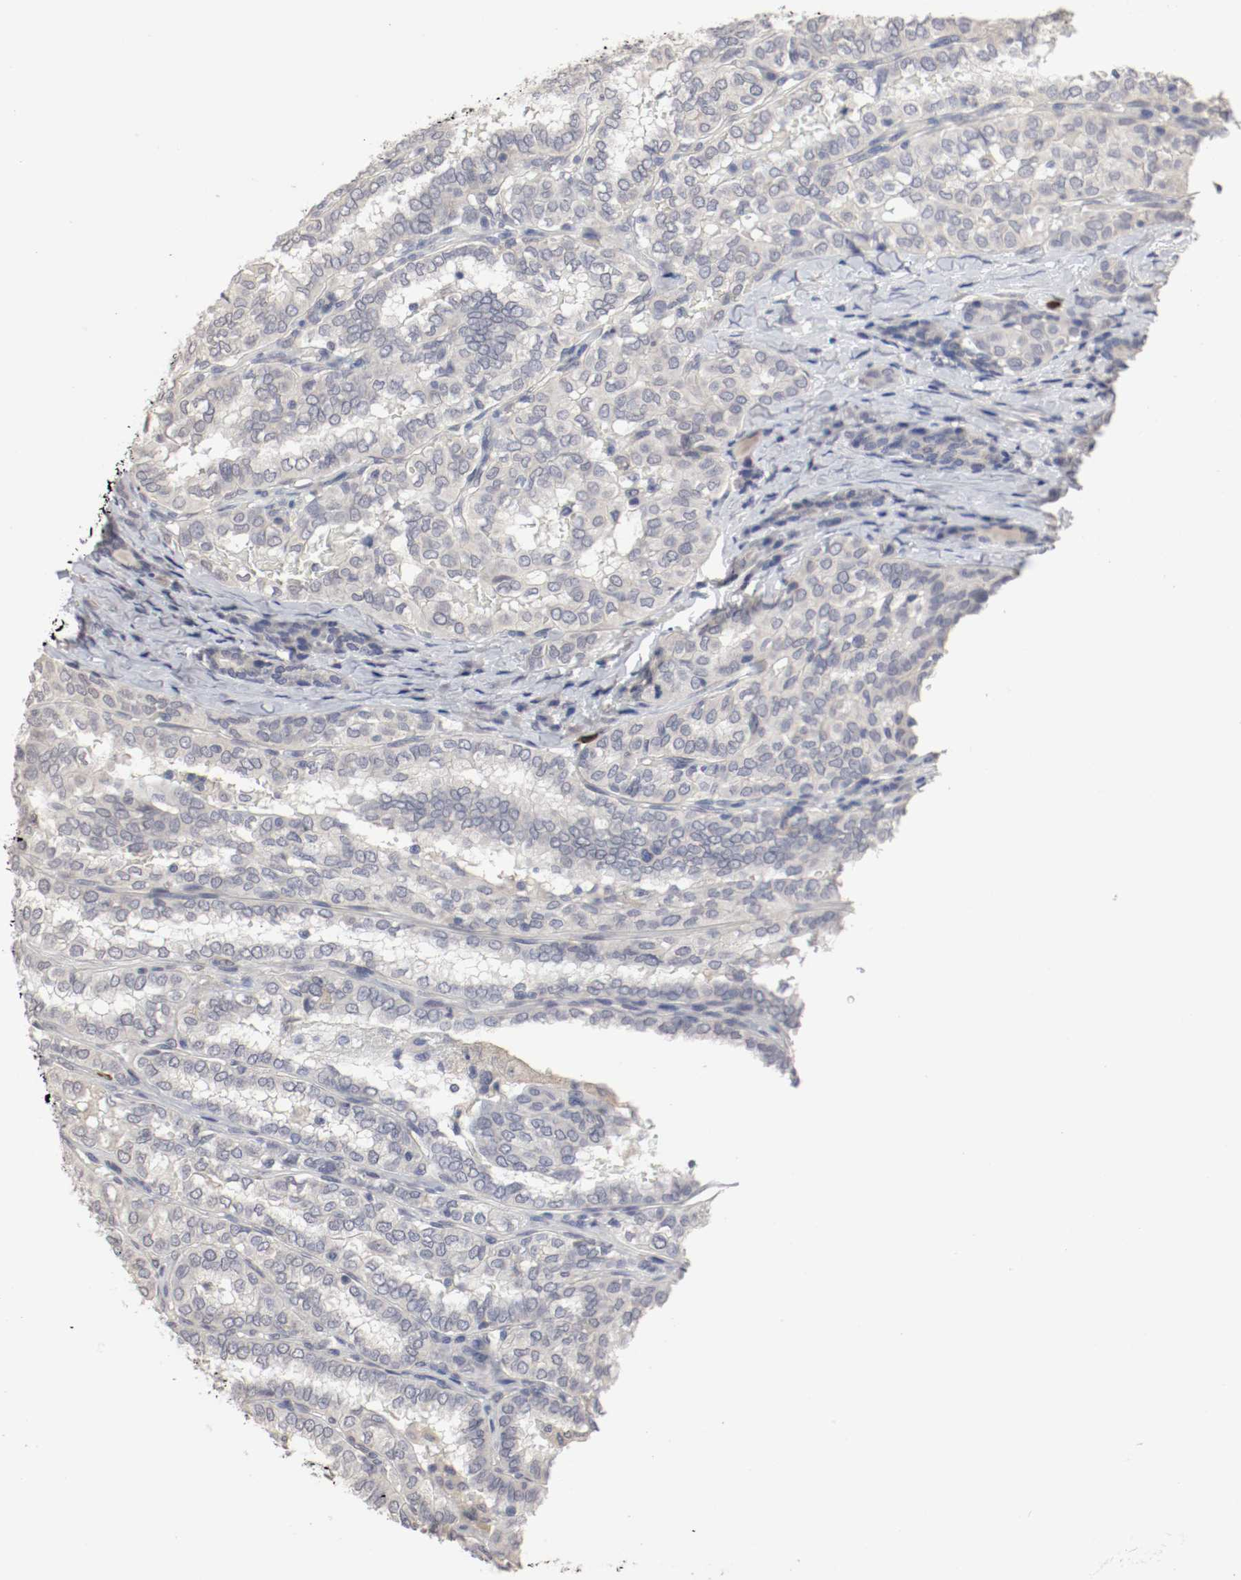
{"staining": {"intensity": "negative", "quantity": "none", "location": "none"}, "tissue": "thyroid cancer", "cell_type": "Tumor cells", "image_type": "cancer", "snomed": [{"axis": "morphology", "description": "Papillary adenocarcinoma, NOS"}, {"axis": "topography", "description": "Thyroid gland"}], "caption": "A high-resolution photomicrograph shows IHC staining of thyroid papillary adenocarcinoma, which reveals no significant expression in tumor cells. (Brightfield microscopy of DAB IHC at high magnification).", "gene": "CEBPE", "patient": {"sex": "female", "age": 30}}